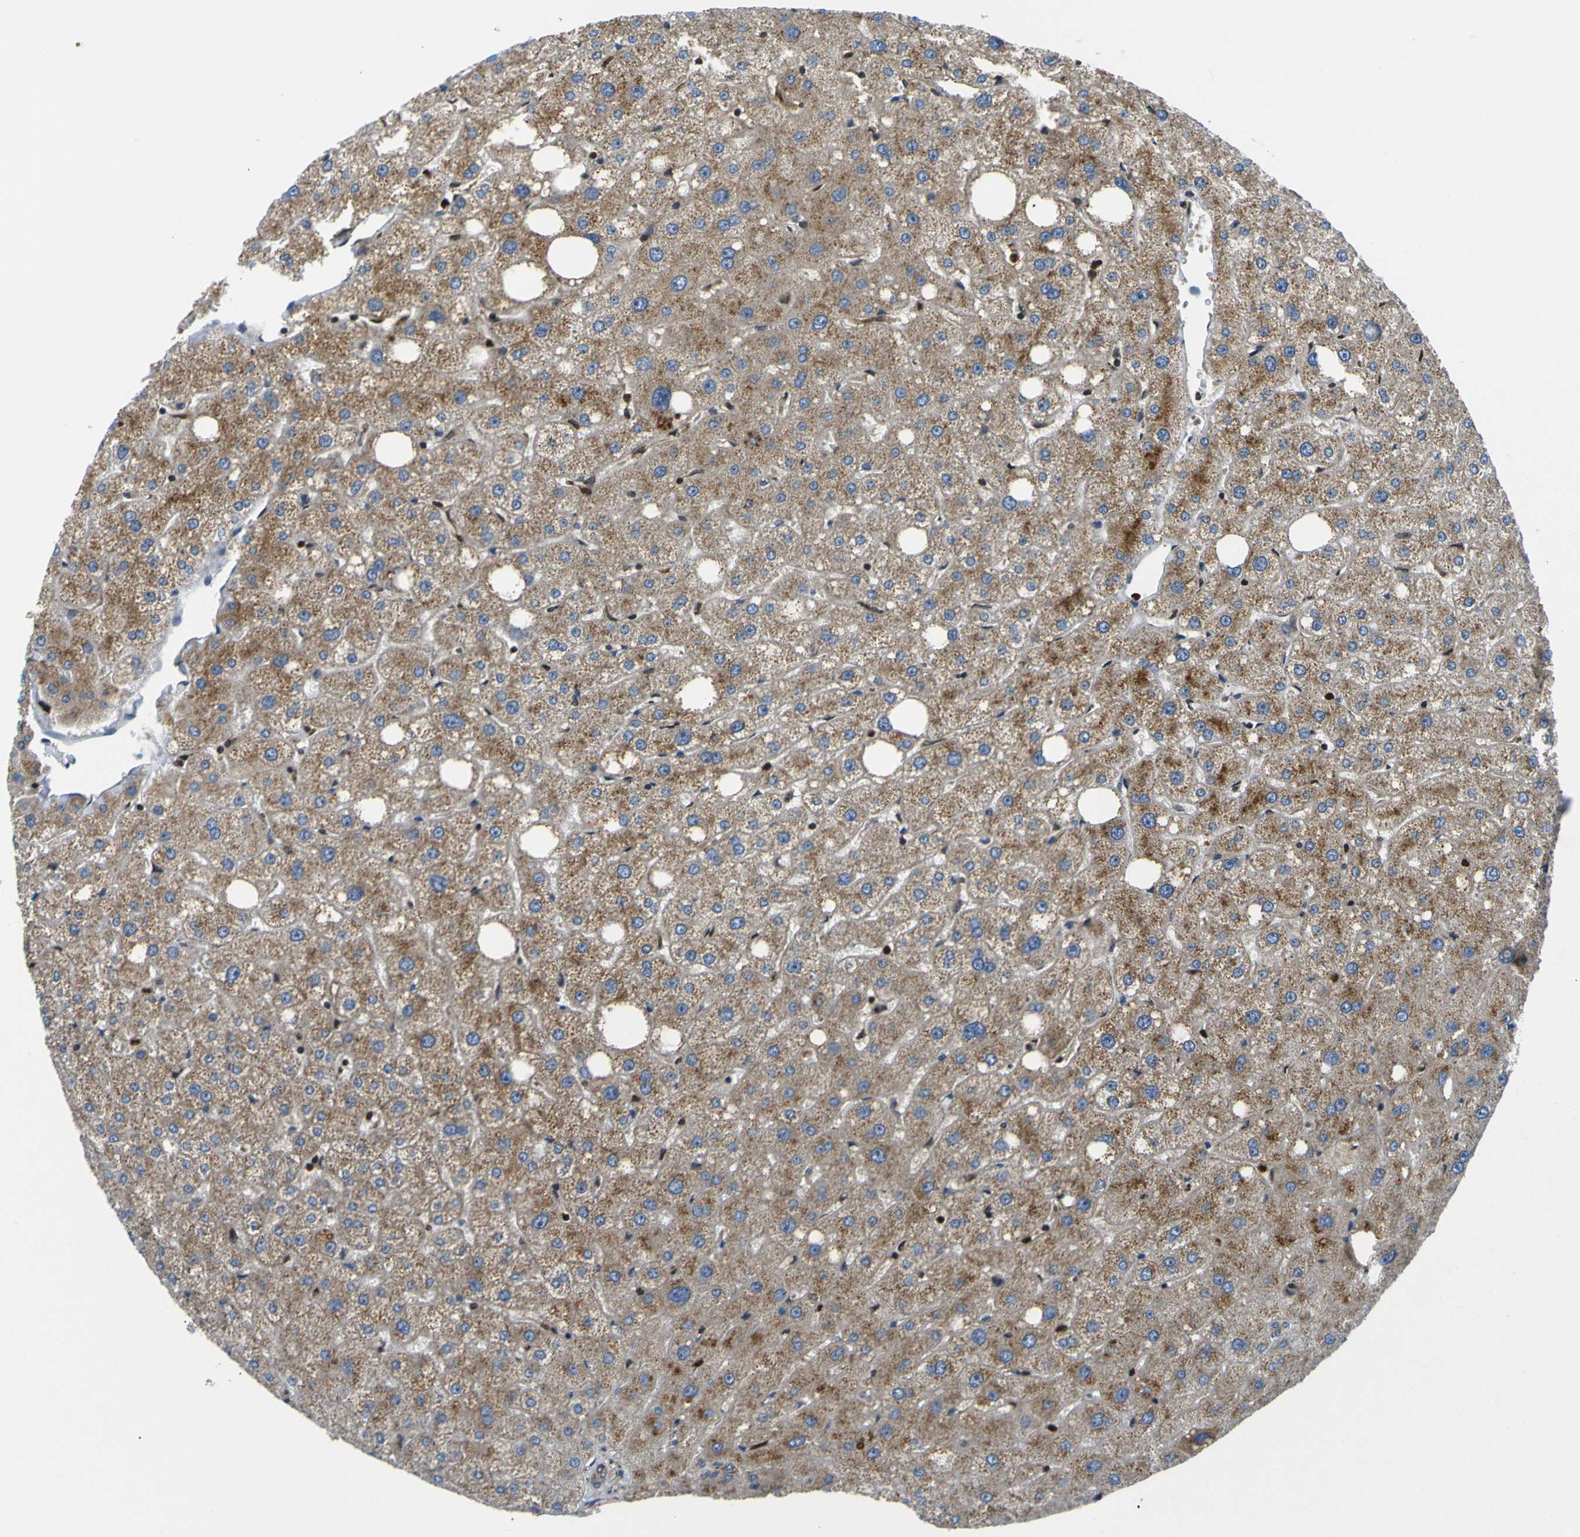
{"staining": {"intensity": "weak", "quantity": ">75%", "location": "cytoplasmic/membranous"}, "tissue": "liver", "cell_type": "Cholangiocytes", "image_type": "normal", "snomed": [{"axis": "morphology", "description": "Normal tissue, NOS"}, {"axis": "topography", "description": "Liver"}], "caption": "Immunohistochemical staining of benign human liver reveals low levels of weak cytoplasmic/membranous expression in about >75% of cholangiocytes.", "gene": "RAB1B", "patient": {"sex": "male", "age": 73}}